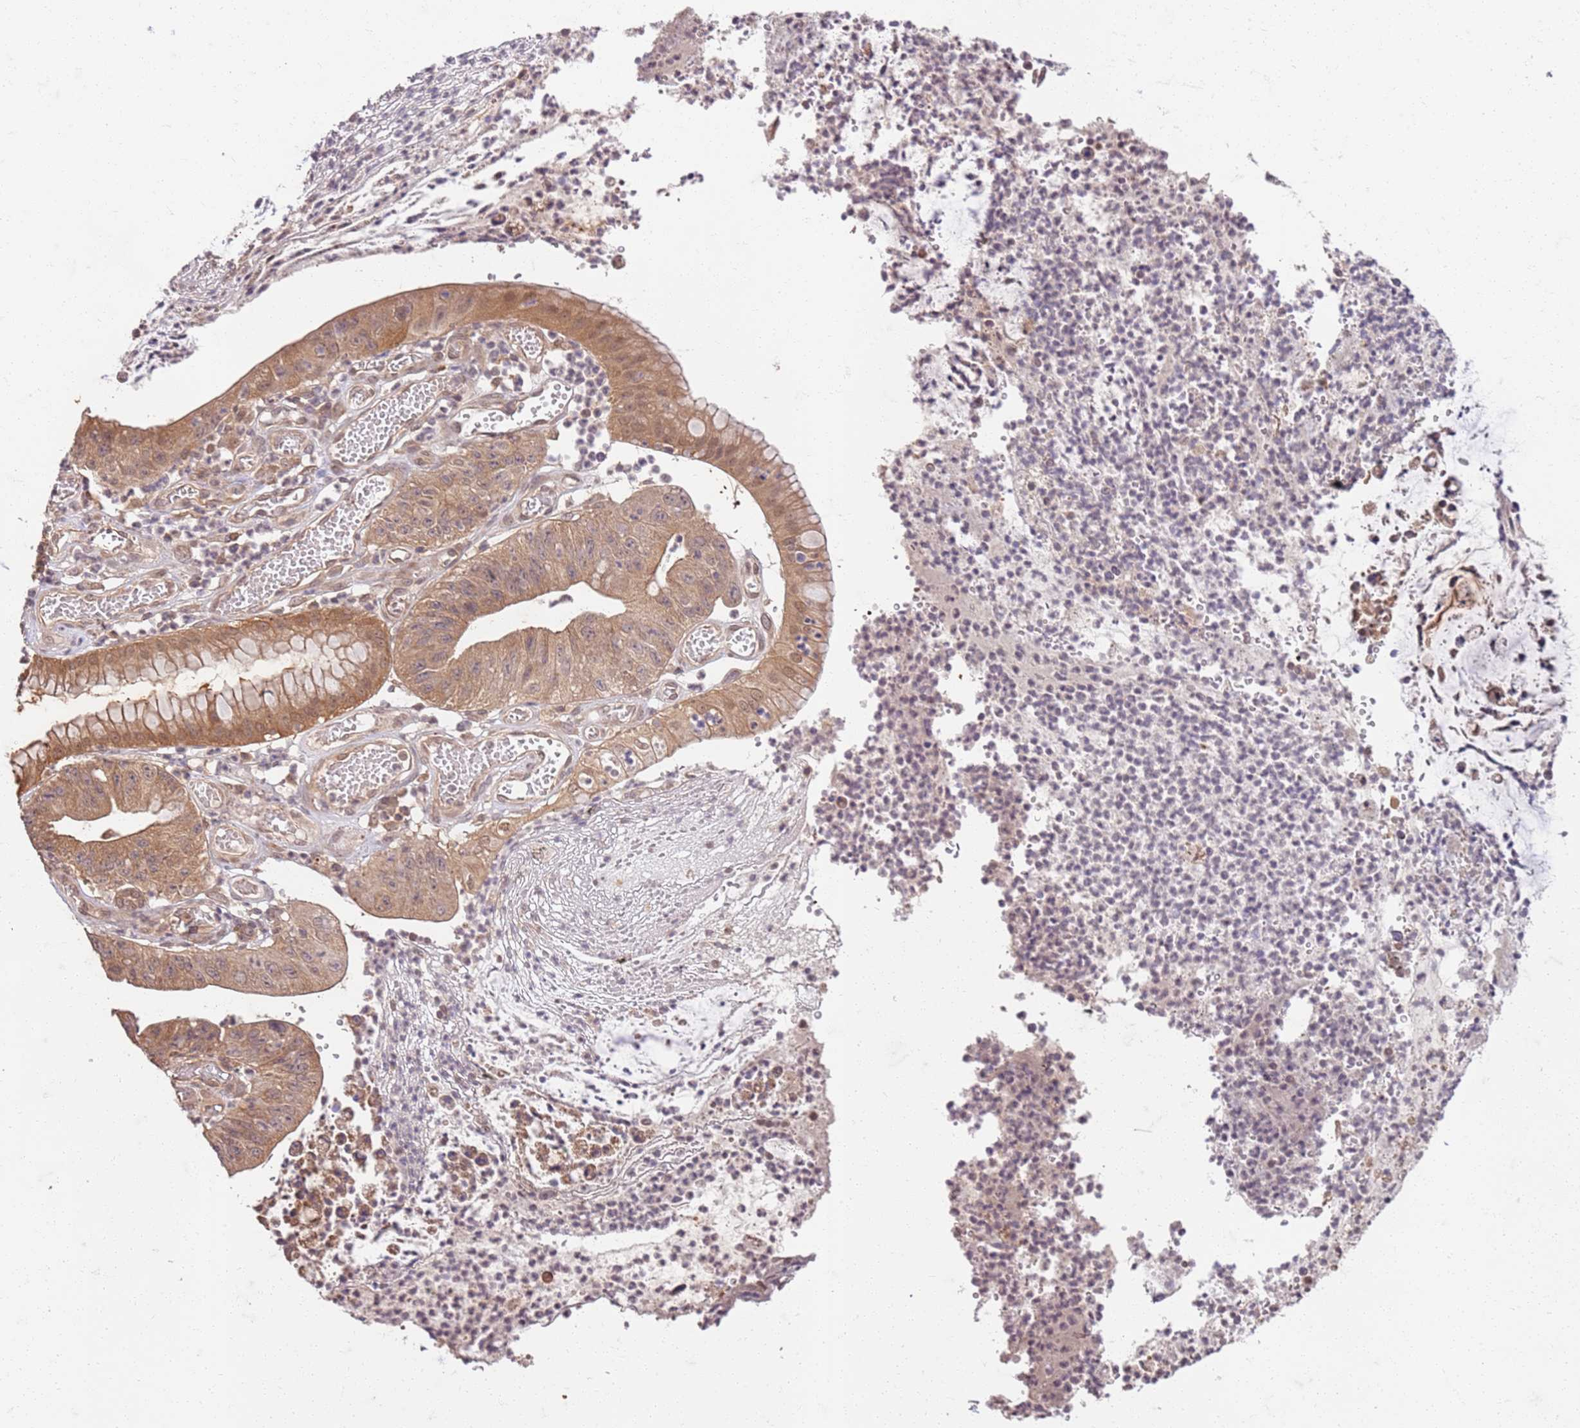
{"staining": {"intensity": "moderate", "quantity": ">75%", "location": "cytoplasmic/membranous,nuclear"}, "tissue": "stomach cancer", "cell_type": "Tumor cells", "image_type": "cancer", "snomed": [{"axis": "morphology", "description": "Adenocarcinoma, NOS"}, {"axis": "topography", "description": "Stomach"}], "caption": "This photomicrograph exhibits stomach cancer (adenocarcinoma) stained with immunohistochemistry (IHC) to label a protein in brown. The cytoplasmic/membranous and nuclear of tumor cells show moderate positivity for the protein. Nuclei are counter-stained blue.", "gene": "UBE3A", "patient": {"sex": "male", "age": 59}}